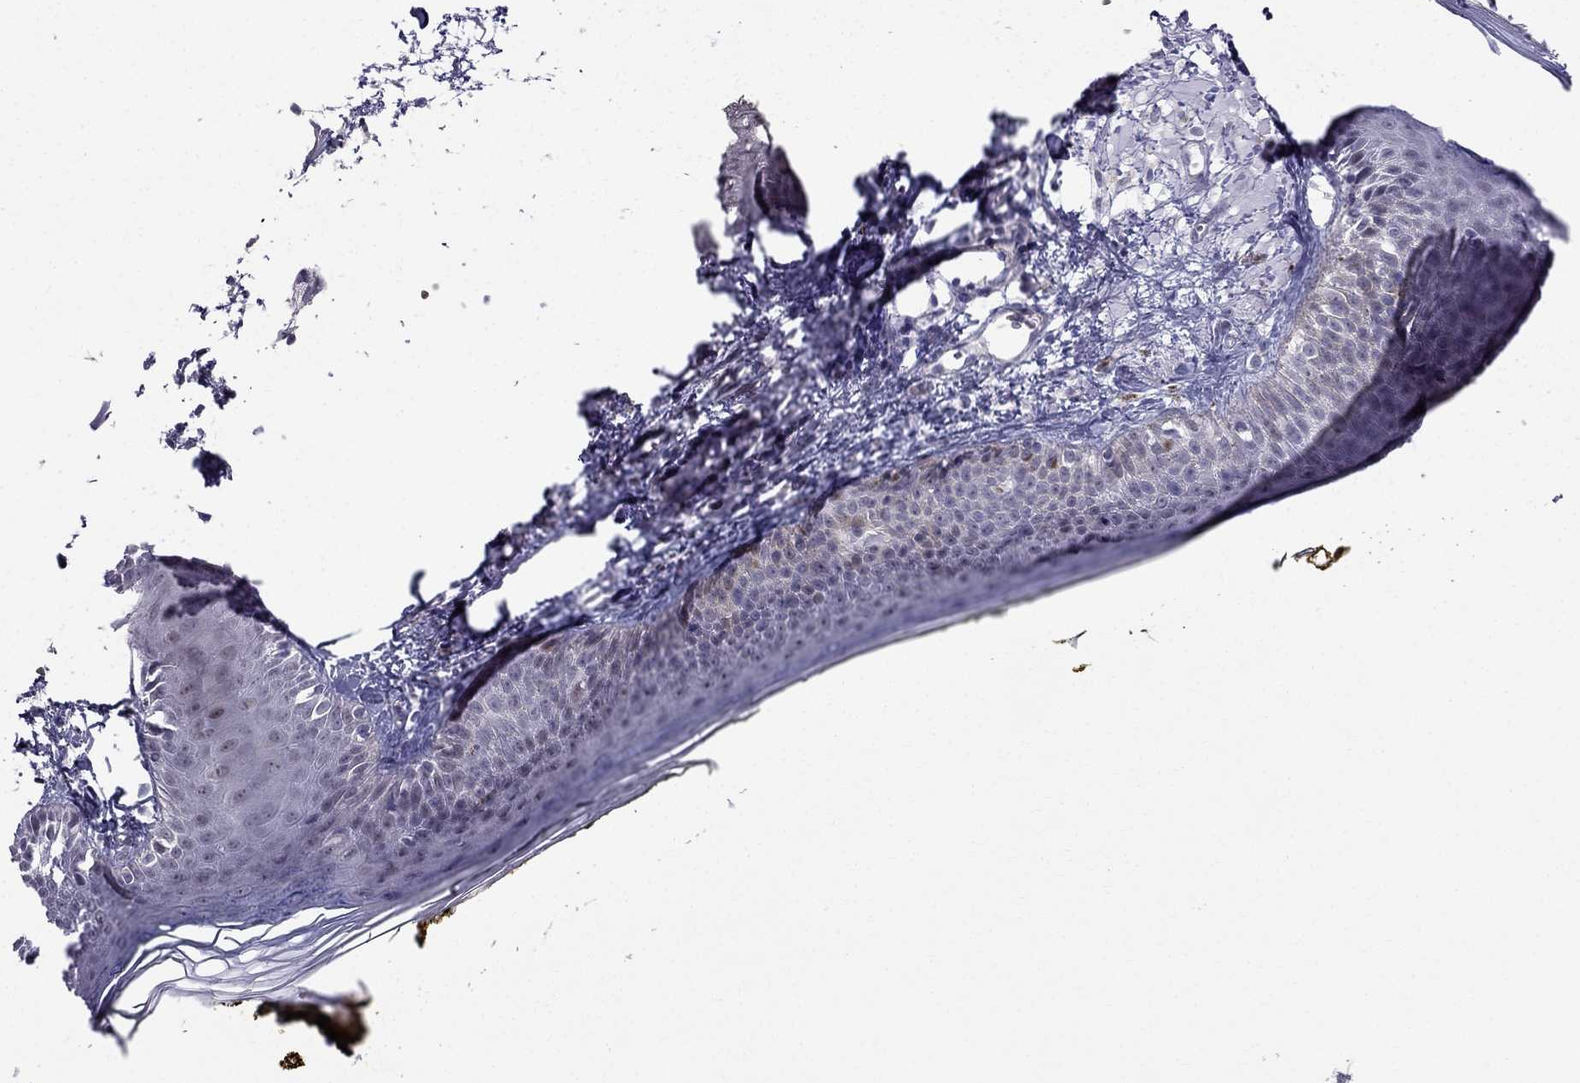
{"staining": {"intensity": "negative", "quantity": "none", "location": "none"}, "tissue": "skin", "cell_type": "Fibroblasts", "image_type": "normal", "snomed": [{"axis": "morphology", "description": "Normal tissue, NOS"}, {"axis": "topography", "description": "Skin"}], "caption": "High power microscopy histopathology image of an IHC micrograph of unremarkable skin, revealing no significant expression in fibroblasts.", "gene": "BAG5", "patient": {"sex": "male", "age": 76}}